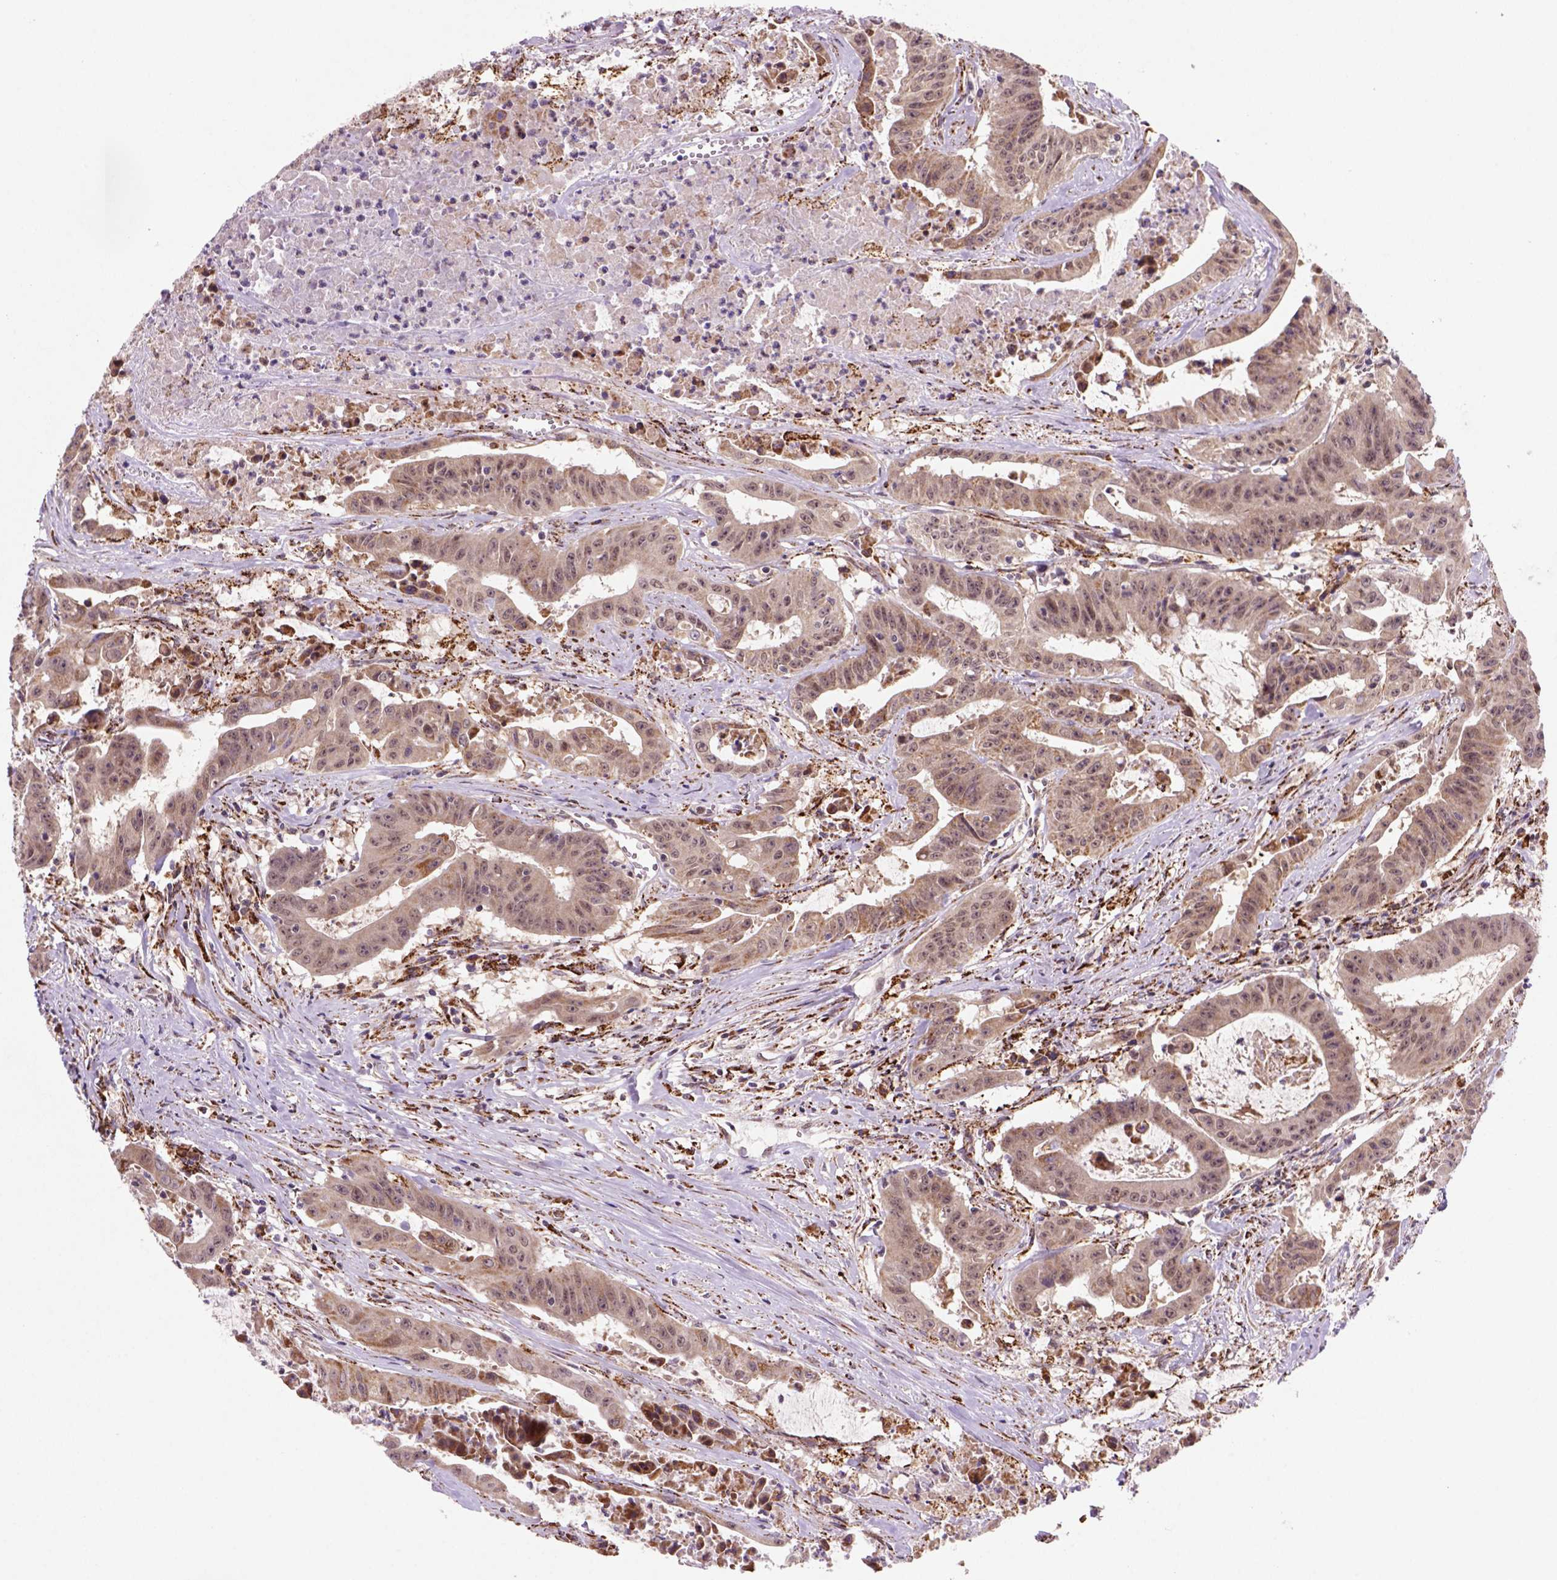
{"staining": {"intensity": "moderate", "quantity": "25%-75%", "location": "cytoplasmic/membranous"}, "tissue": "colorectal cancer", "cell_type": "Tumor cells", "image_type": "cancer", "snomed": [{"axis": "morphology", "description": "Adenocarcinoma, NOS"}, {"axis": "topography", "description": "Colon"}], "caption": "An immunohistochemistry (IHC) histopathology image of tumor tissue is shown. Protein staining in brown shows moderate cytoplasmic/membranous positivity in colorectal adenocarcinoma within tumor cells.", "gene": "FZD7", "patient": {"sex": "male", "age": 33}}